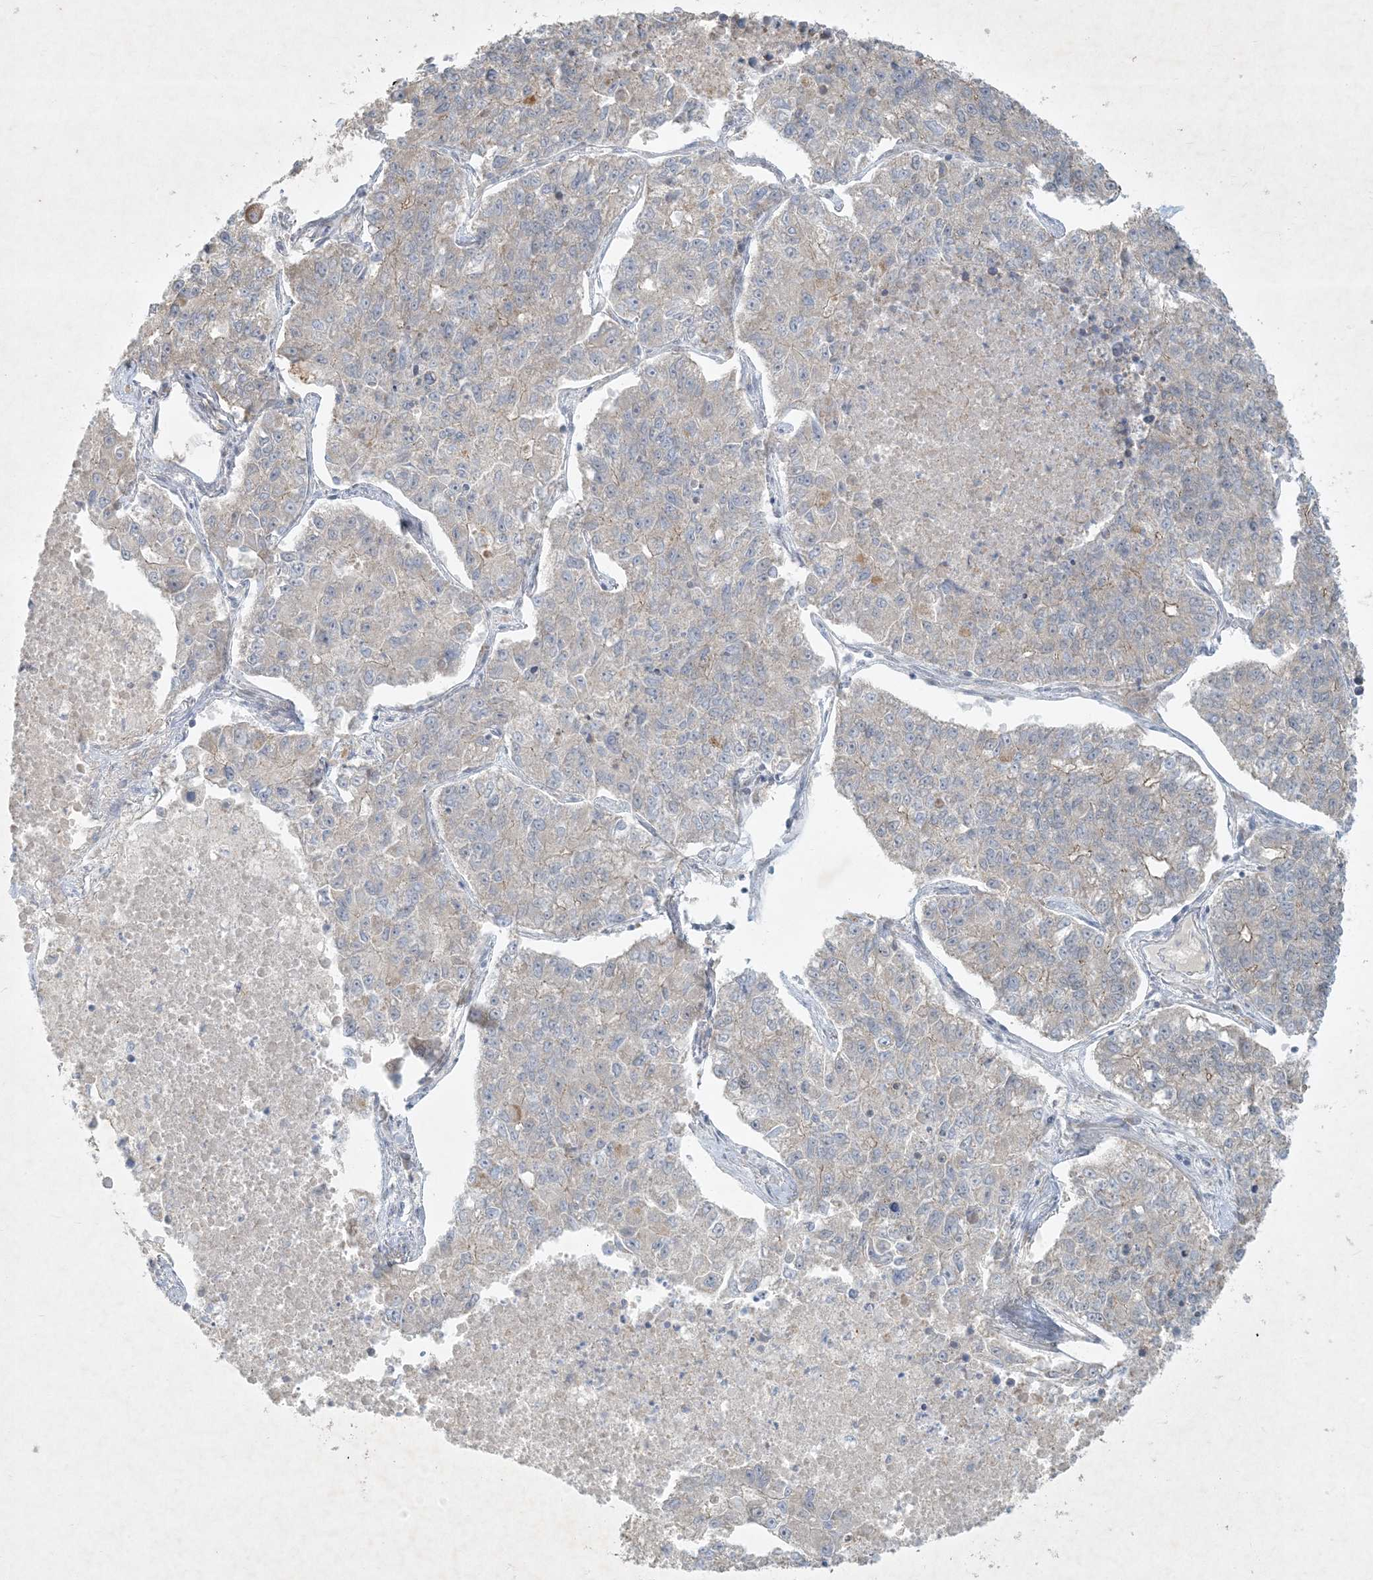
{"staining": {"intensity": "weak", "quantity": "<25%", "location": "cytoplasmic/membranous"}, "tissue": "lung cancer", "cell_type": "Tumor cells", "image_type": "cancer", "snomed": [{"axis": "morphology", "description": "Adenocarcinoma, NOS"}, {"axis": "topography", "description": "Lung"}], "caption": "Protein analysis of lung cancer (adenocarcinoma) displays no significant positivity in tumor cells.", "gene": "BCORL1", "patient": {"sex": "male", "age": 49}}